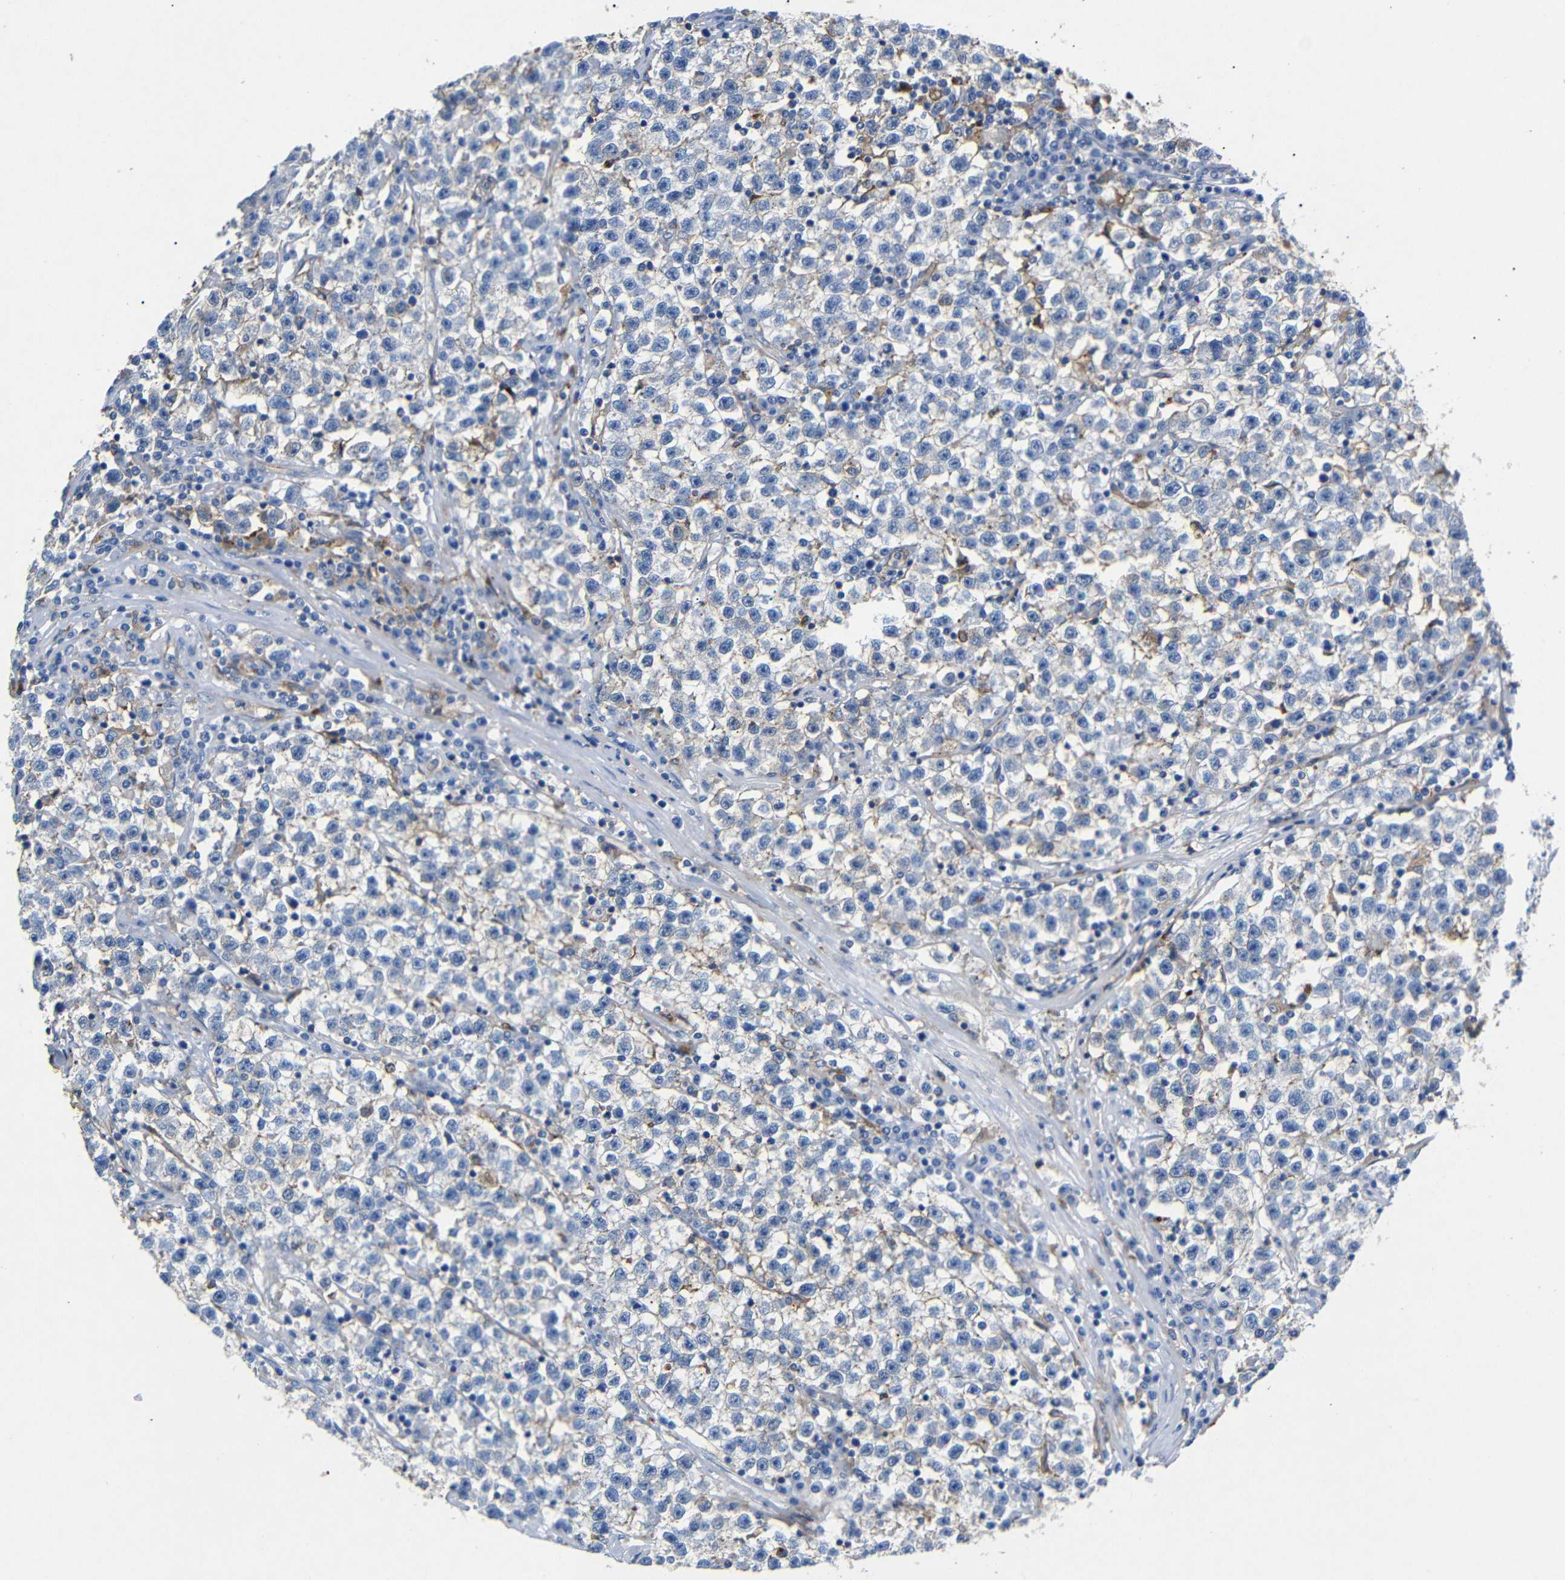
{"staining": {"intensity": "moderate", "quantity": "<25%", "location": "cytoplasmic/membranous"}, "tissue": "testis cancer", "cell_type": "Tumor cells", "image_type": "cancer", "snomed": [{"axis": "morphology", "description": "Seminoma, NOS"}, {"axis": "topography", "description": "Testis"}], "caption": "Testis seminoma was stained to show a protein in brown. There is low levels of moderate cytoplasmic/membranous positivity in approximately <25% of tumor cells.", "gene": "SDCBP", "patient": {"sex": "male", "age": 22}}